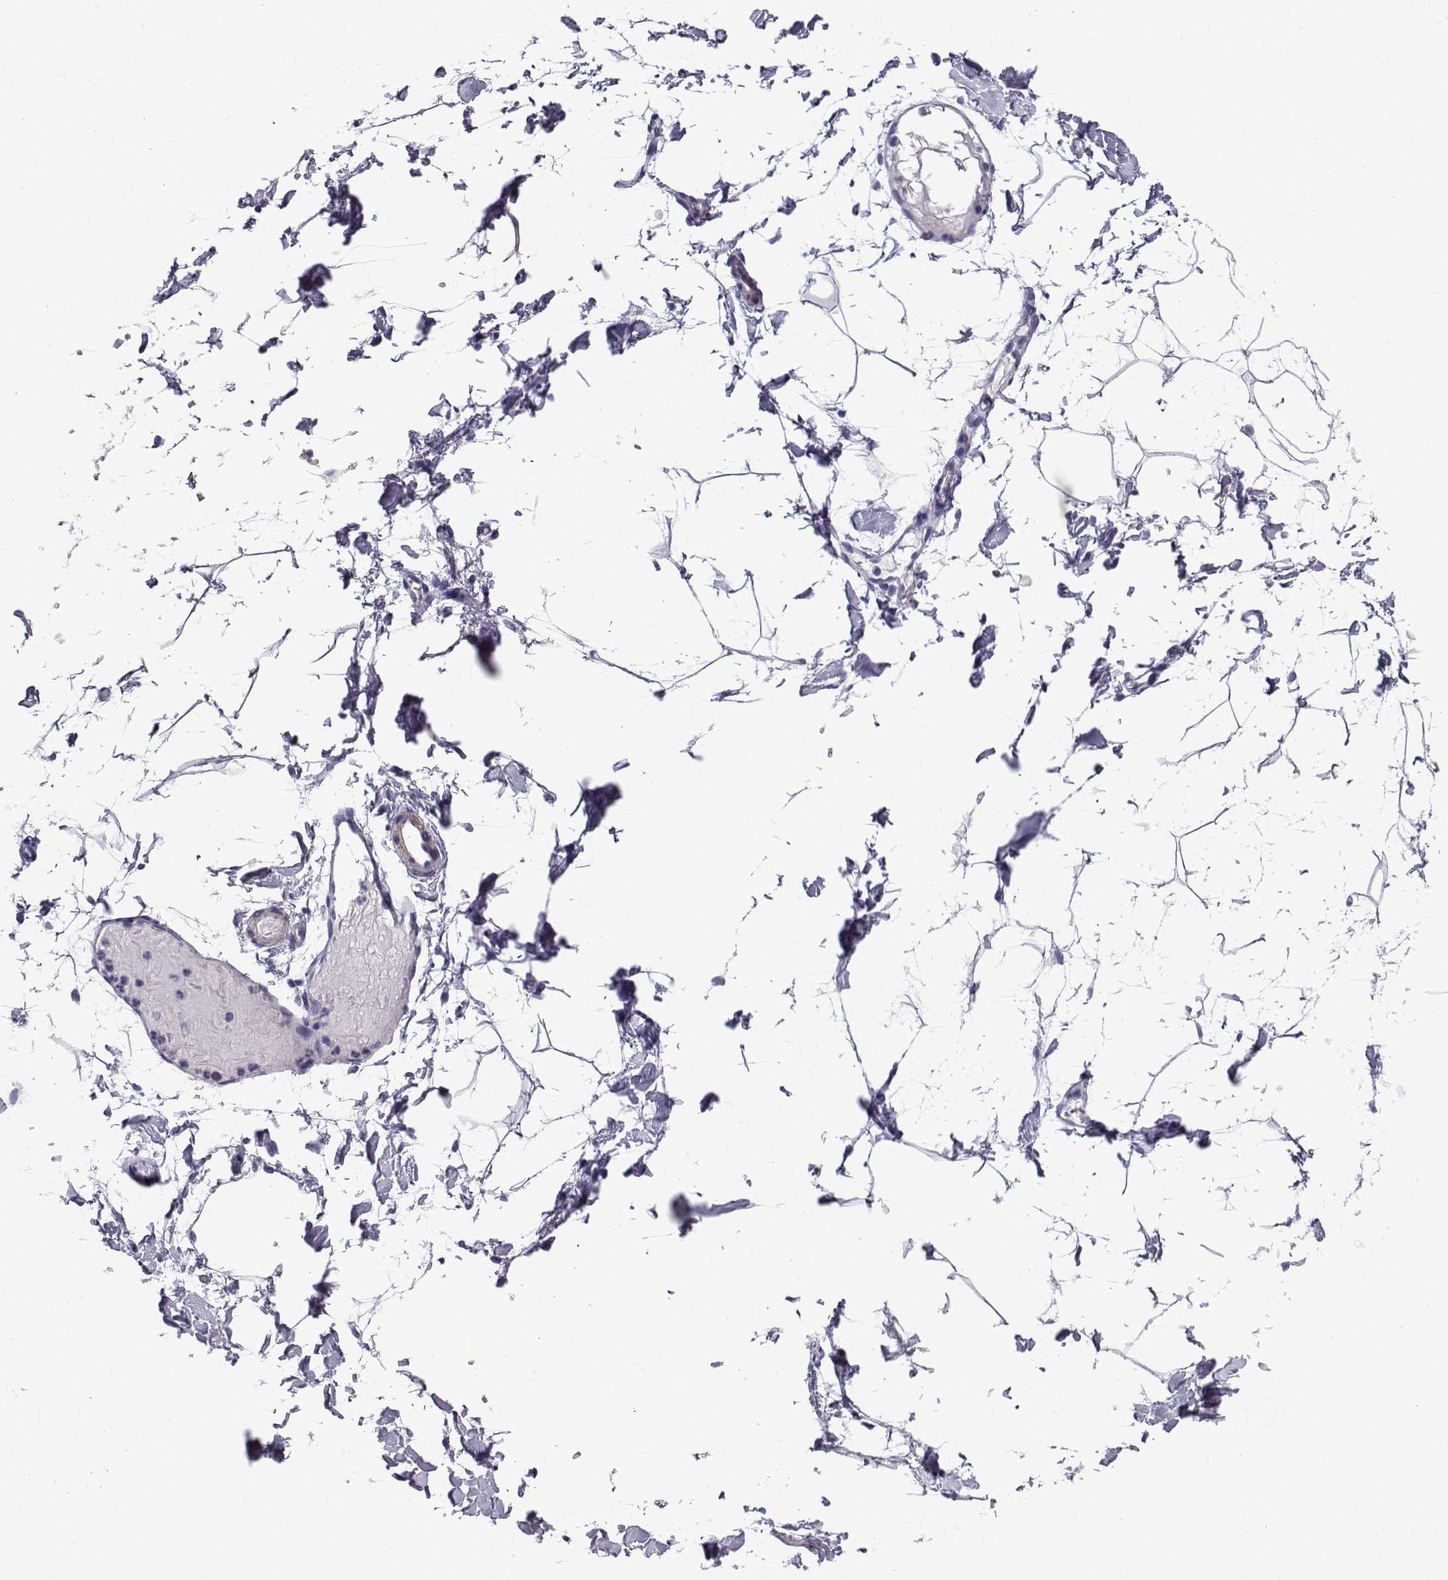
{"staining": {"intensity": "negative", "quantity": "none", "location": "none"}, "tissue": "adipose tissue", "cell_type": "Adipocytes", "image_type": "normal", "snomed": [{"axis": "morphology", "description": "Normal tissue, NOS"}, {"axis": "topography", "description": "Gallbladder"}, {"axis": "topography", "description": "Peripheral nerve tissue"}], "caption": "This is an immunohistochemistry photomicrograph of unremarkable adipose tissue. There is no expression in adipocytes.", "gene": "KCNF1", "patient": {"sex": "female", "age": 45}}